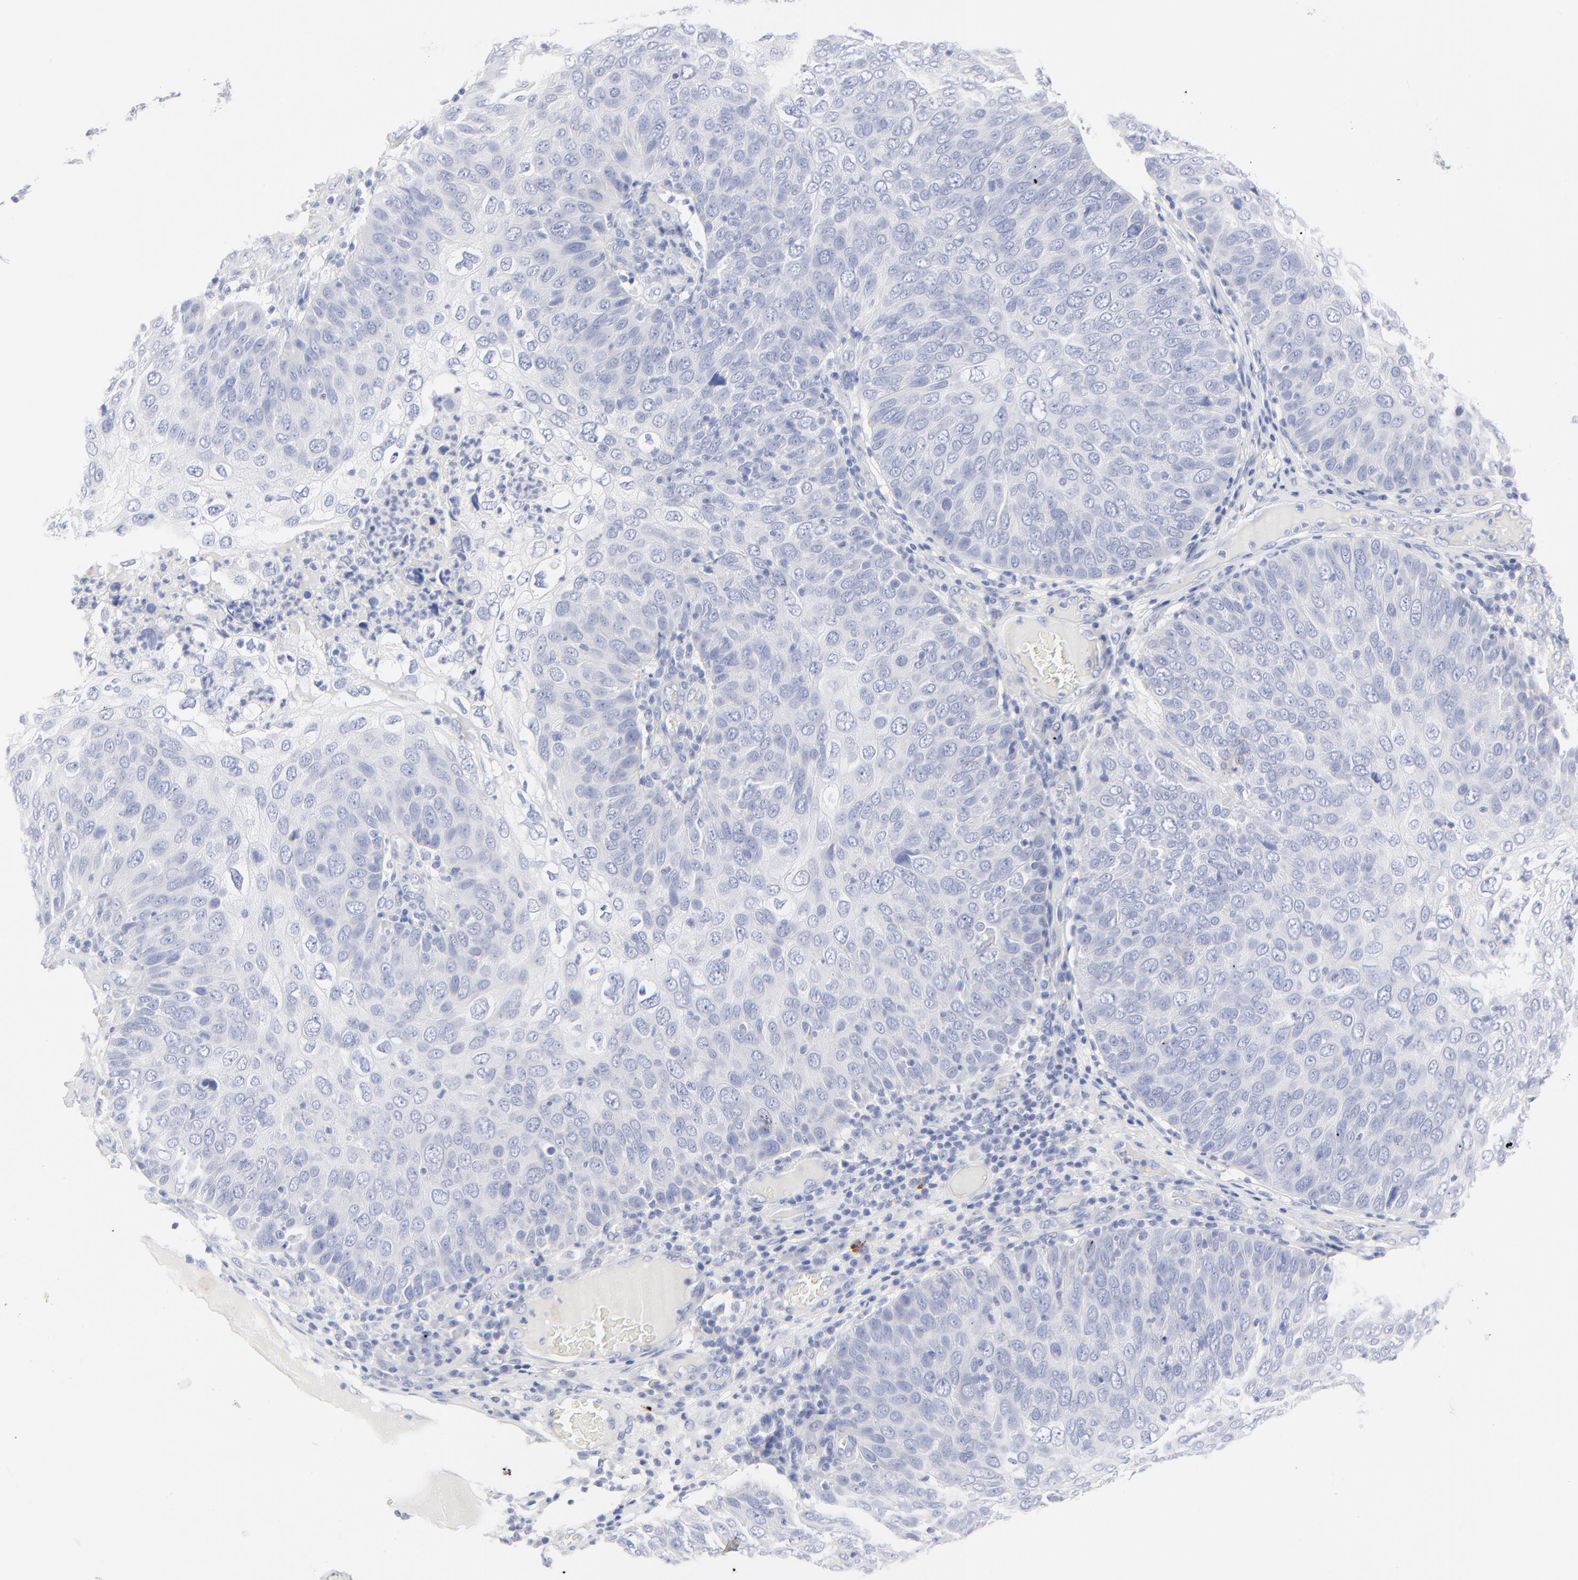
{"staining": {"intensity": "negative", "quantity": "none", "location": "none"}, "tissue": "skin cancer", "cell_type": "Tumor cells", "image_type": "cancer", "snomed": [{"axis": "morphology", "description": "Squamous cell carcinoma, NOS"}, {"axis": "topography", "description": "Skin"}], "caption": "There is no significant positivity in tumor cells of squamous cell carcinoma (skin).", "gene": "PSD3", "patient": {"sex": "male", "age": 87}}